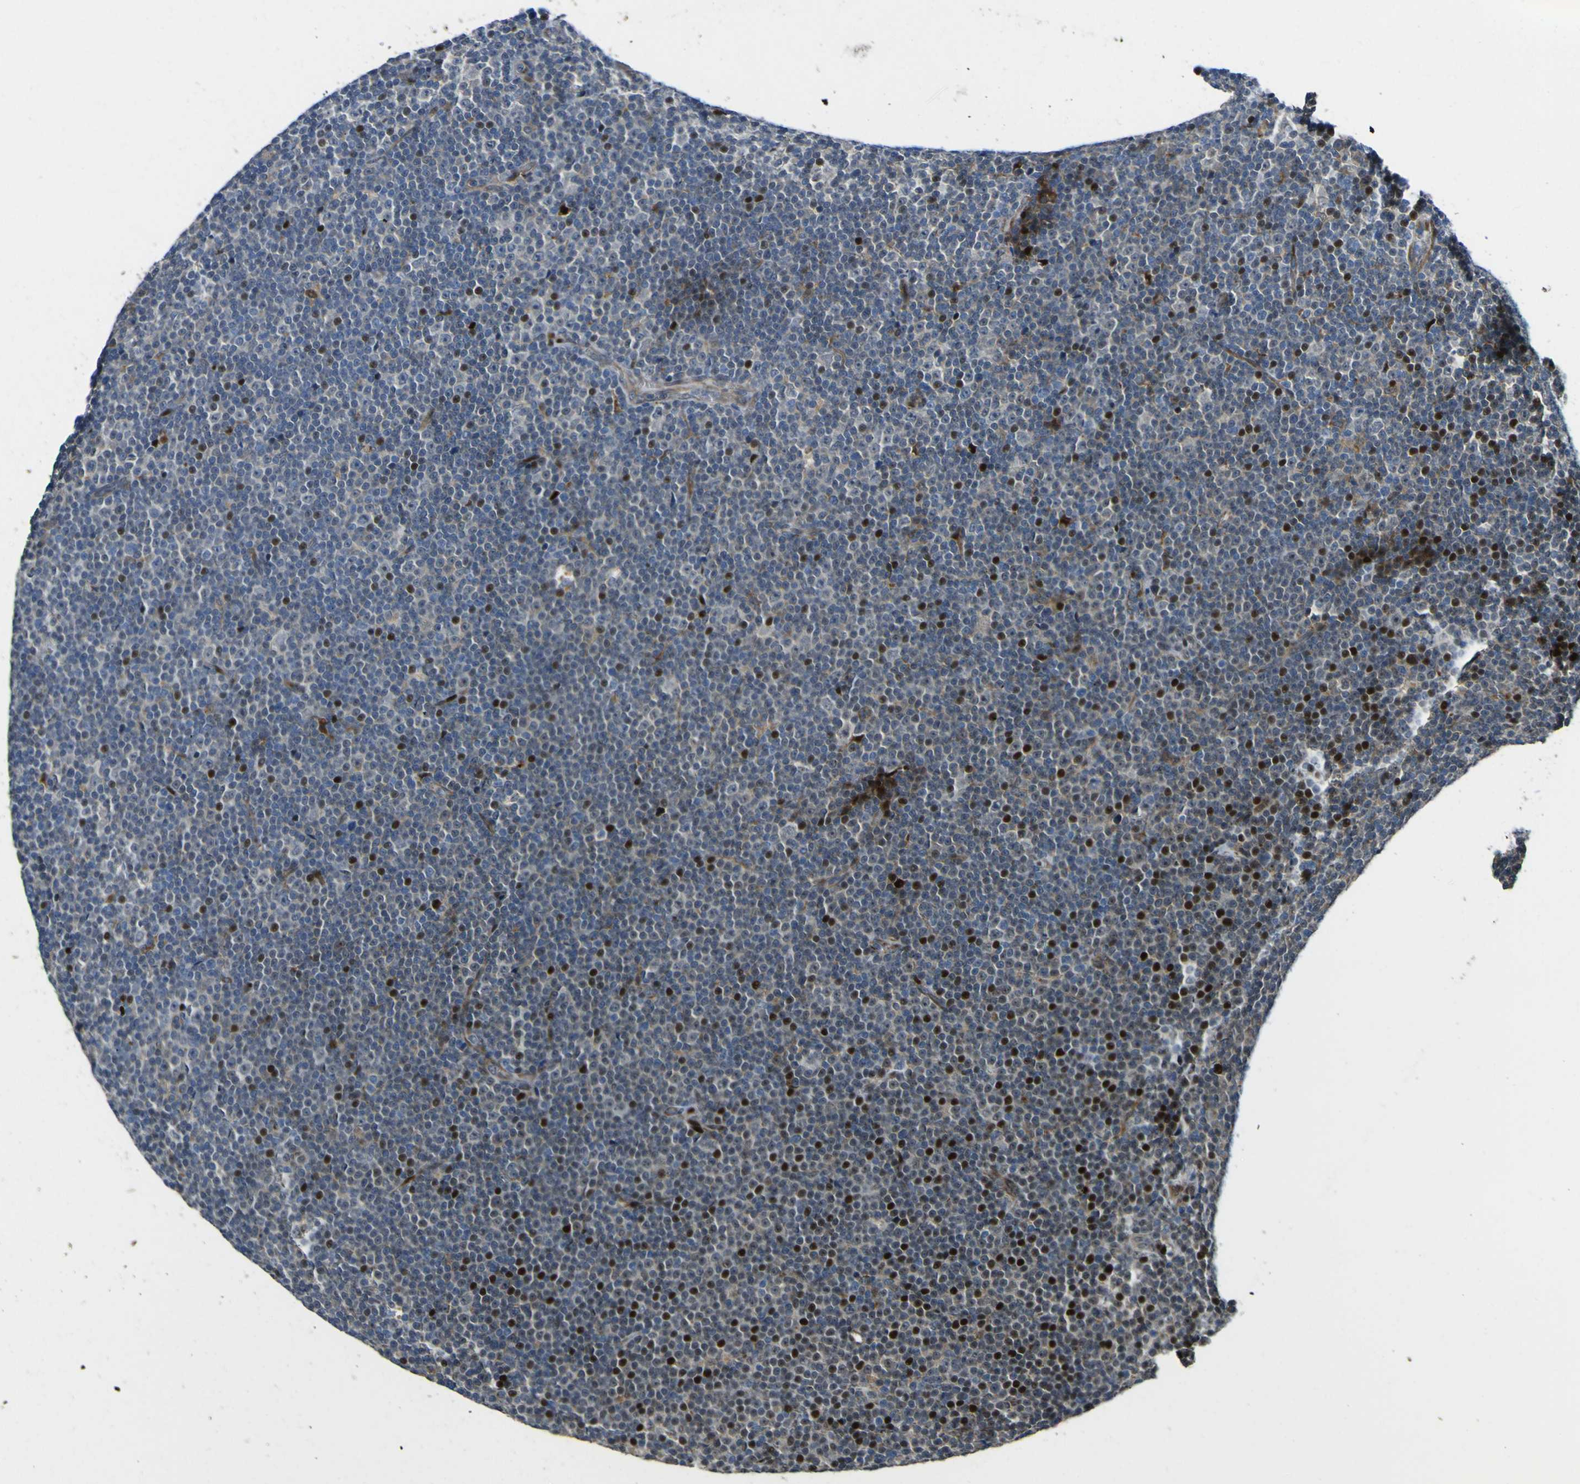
{"staining": {"intensity": "strong", "quantity": ">75%", "location": "nuclear"}, "tissue": "lymphoma", "cell_type": "Tumor cells", "image_type": "cancer", "snomed": [{"axis": "morphology", "description": "Malignant lymphoma, non-Hodgkin's type, Low grade"}, {"axis": "topography", "description": "Lymph node"}], "caption": "Protein staining displays strong nuclear expression in about >75% of tumor cells in lymphoma.", "gene": "LBHD1", "patient": {"sex": "female", "age": 67}}